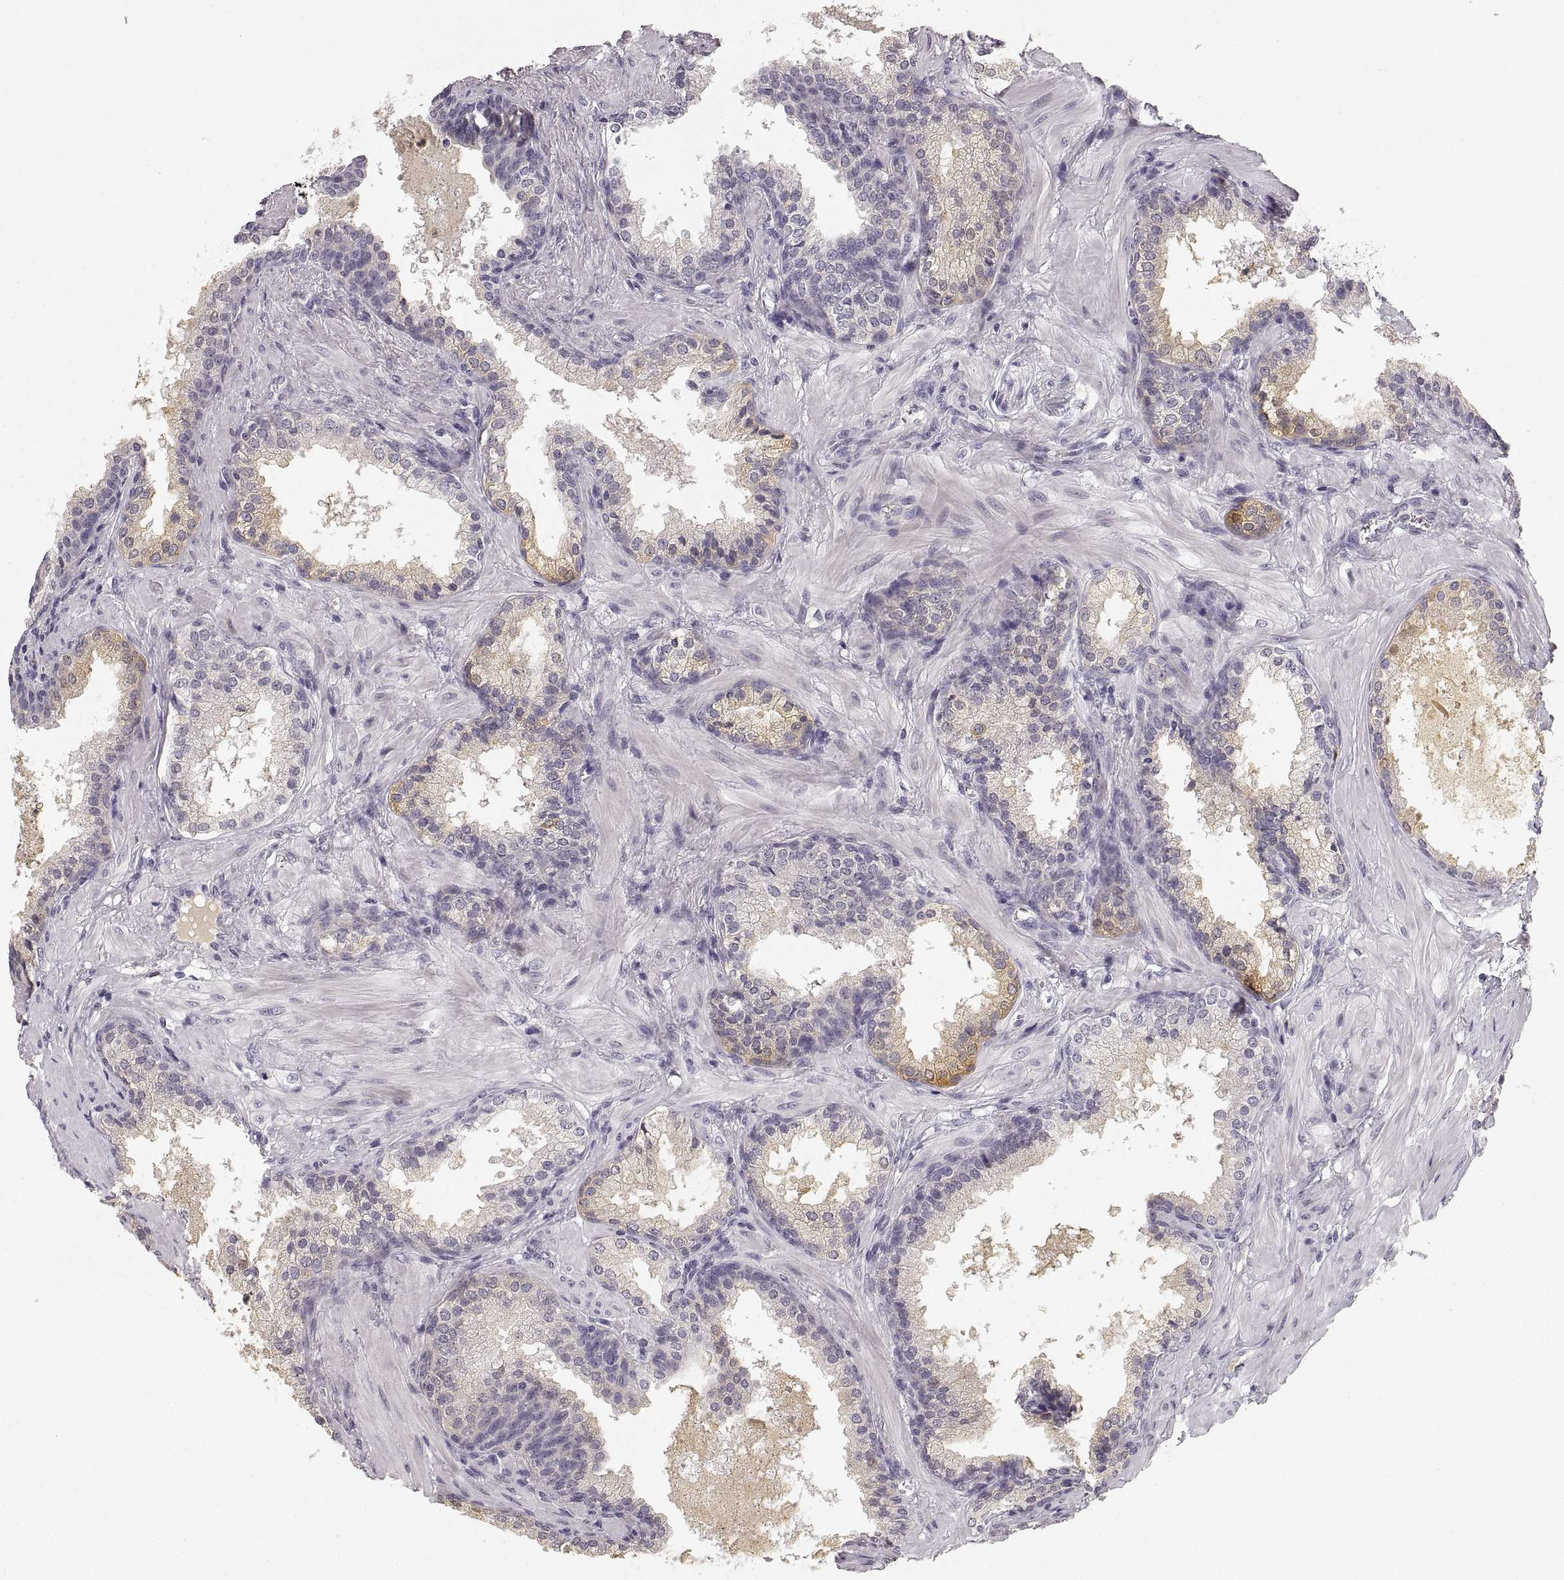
{"staining": {"intensity": "moderate", "quantity": "<25%", "location": "cytoplasmic/membranous"}, "tissue": "prostate cancer", "cell_type": "Tumor cells", "image_type": "cancer", "snomed": [{"axis": "morphology", "description": "Adenocarcinoma, Low grade"}, {"axis": "topography", "description": "Prostate"}], "caption": "Immunohistochemistry (IHC) image of prostate cancer stained for a protein (brown), which displays low levels of moderate cytoplasmic/membranous positivity in about <25% of tumor cells.", "gene": "RUNDC3A", "patient": {"sex": "male", "age": 56}}